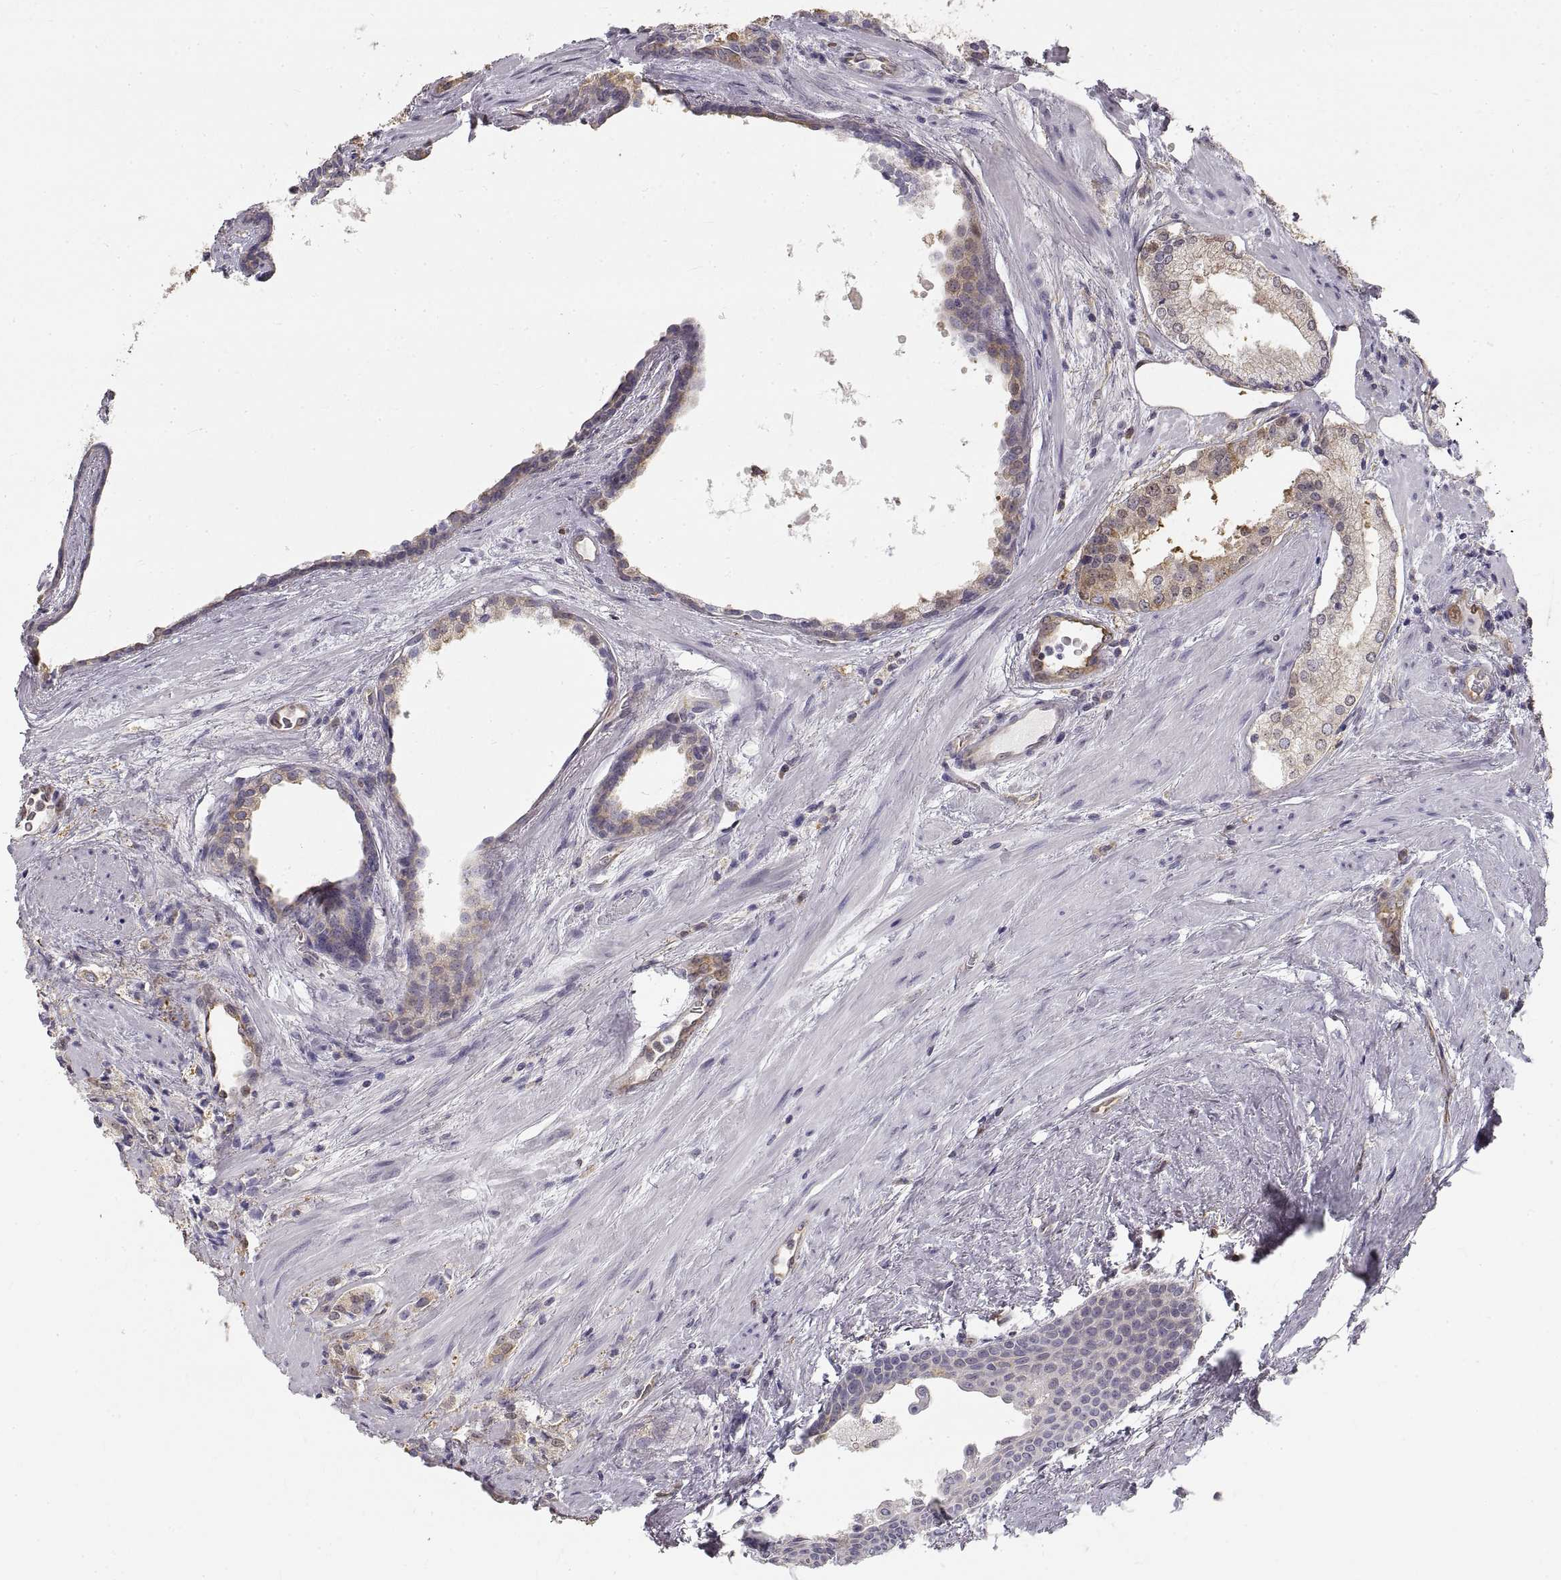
{"staining": {"intensity": "moderate", "quantity": "<25%", "location": "cytoplasmic/membranous"}, "tissue": "prostate cancer", "cell_type": "Tumor cells", "image_type": "cancer", "snomed": [{"axis": "morphology", "description": "Adenocarcinoma, Low grade"}, {"axis": "topography", "description": "Prostate"}], "caption": "Moderate cytoplasmic/membranous protein staining is present in about <25% of tumor cells in prostate adenocarcinoma (low-grade).", "gene": "HSP90AB1", "patient": {"sex": "male", "age": 56}}